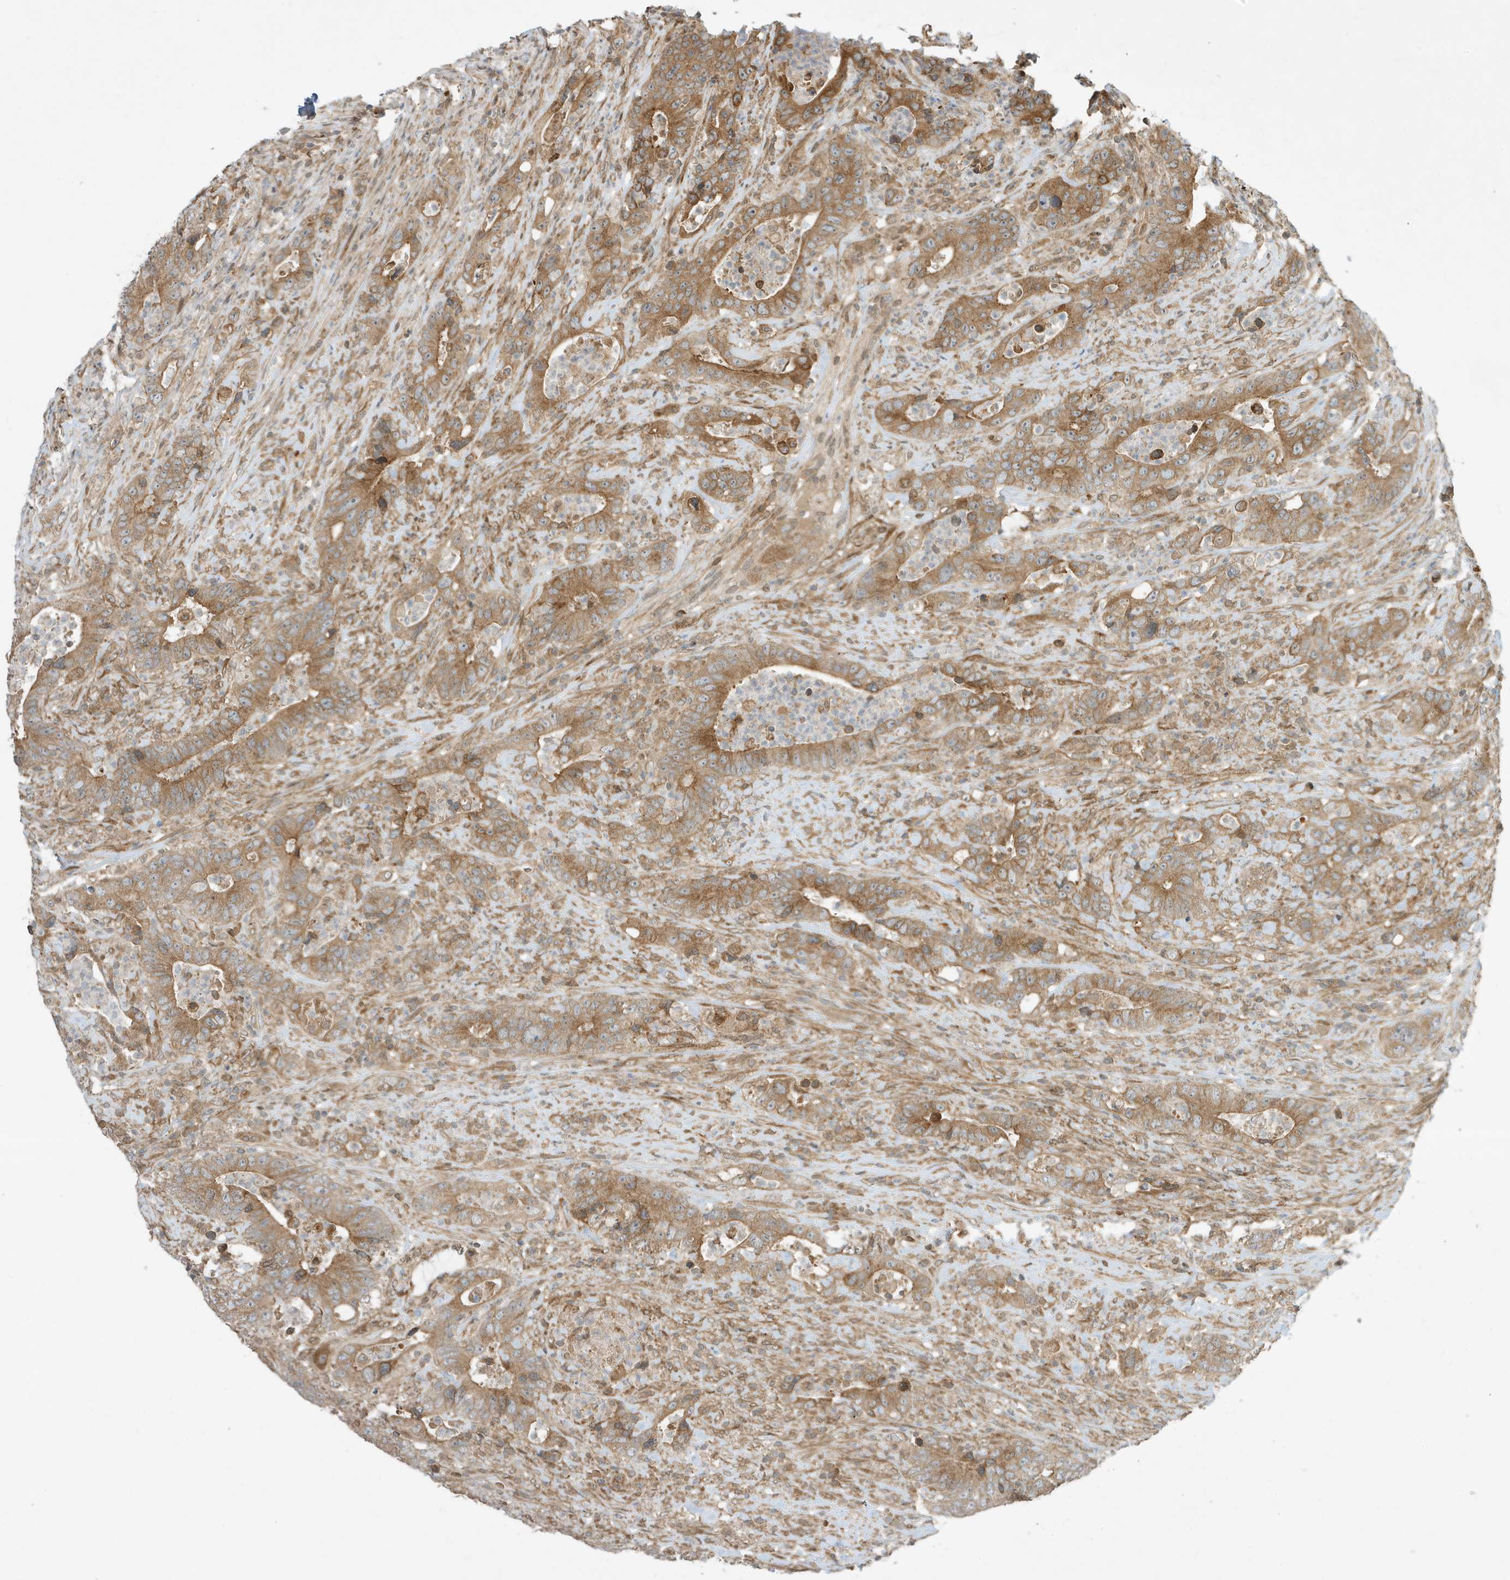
{"staining": {"intensity": "moderate", "quantity": ">75%", "location": "cytoplasmic/membranous"}, "tissue": "colorectal cancer", "cell_type": "Tumor cells", "image_type": "cancer", "snomed": [{"axis": "morphology", "description": "Adenocarcinoma, NOS"}, {"axis": "topography", "description": "Colon"}], "caption": "A histopathology image showing moderate cytoplasmic/membranous expression in approximately >75% of tumor cells in colorectal cancer, as visualized by brown immunohistochemical staining.", "gene": "SCARF2", "patient": {"sex": "female", "age": 75}}